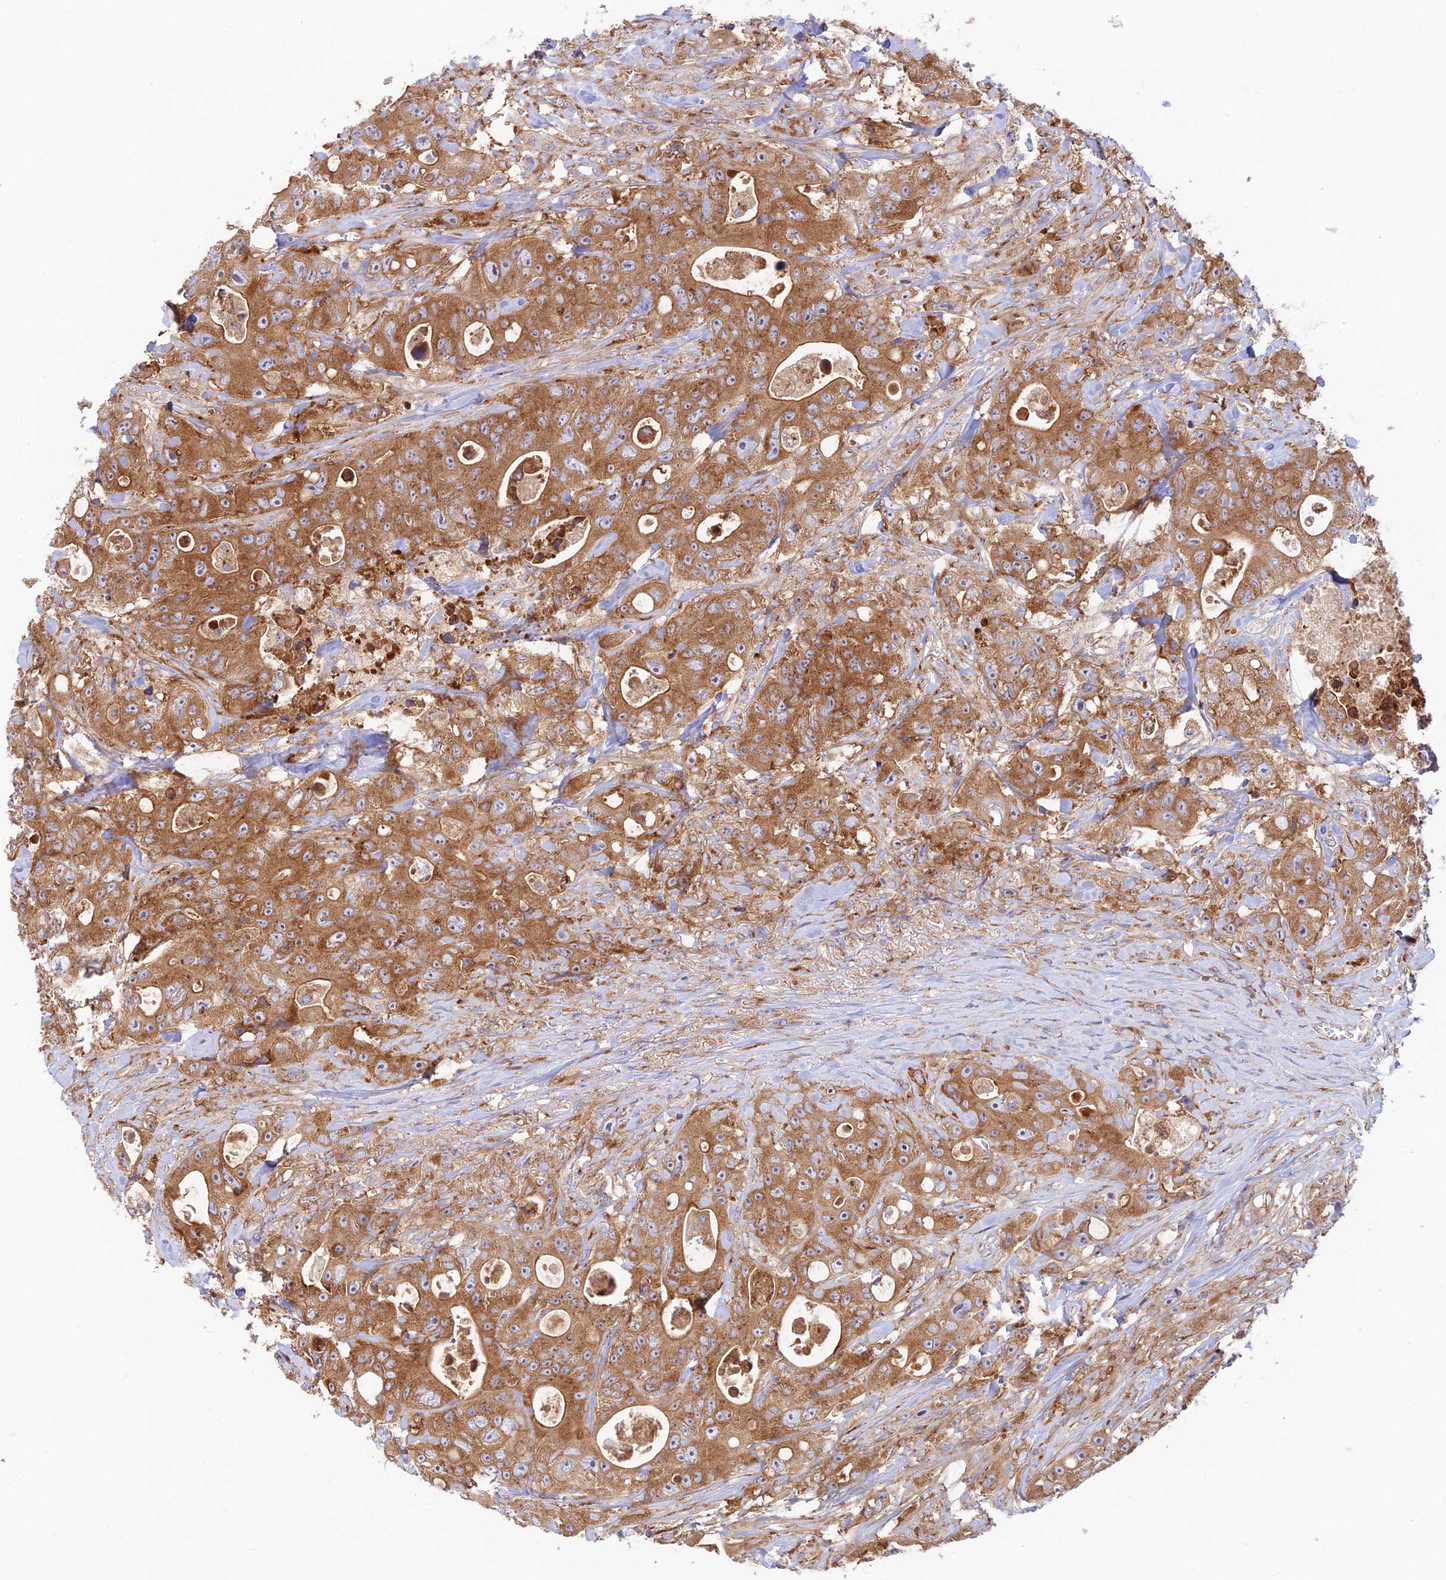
{"staining": {"intensity": "moderate", "quantity": ">75%", "location": "cytoplasmic/membranous"}, "tissue": "colorectal cancer", "cell_type": "Tumor cells", "image_type": "cancer", "snomed": [{"axis": "morphology", "description": "Adenocarcinoma, NOS"}, {"axis": "topography", "description": "Colon"}], "caption": "The immunohistochemical stain labels moderate cytoplasmic/membranous expression in tumor cells of colorectal cancer (adenocarcinoma) tissue. (Brightfield microscopy of DAB IHC at high magnification).", "gene": "GOLGA3", "patient": {"sex": "female", "age": 46}}